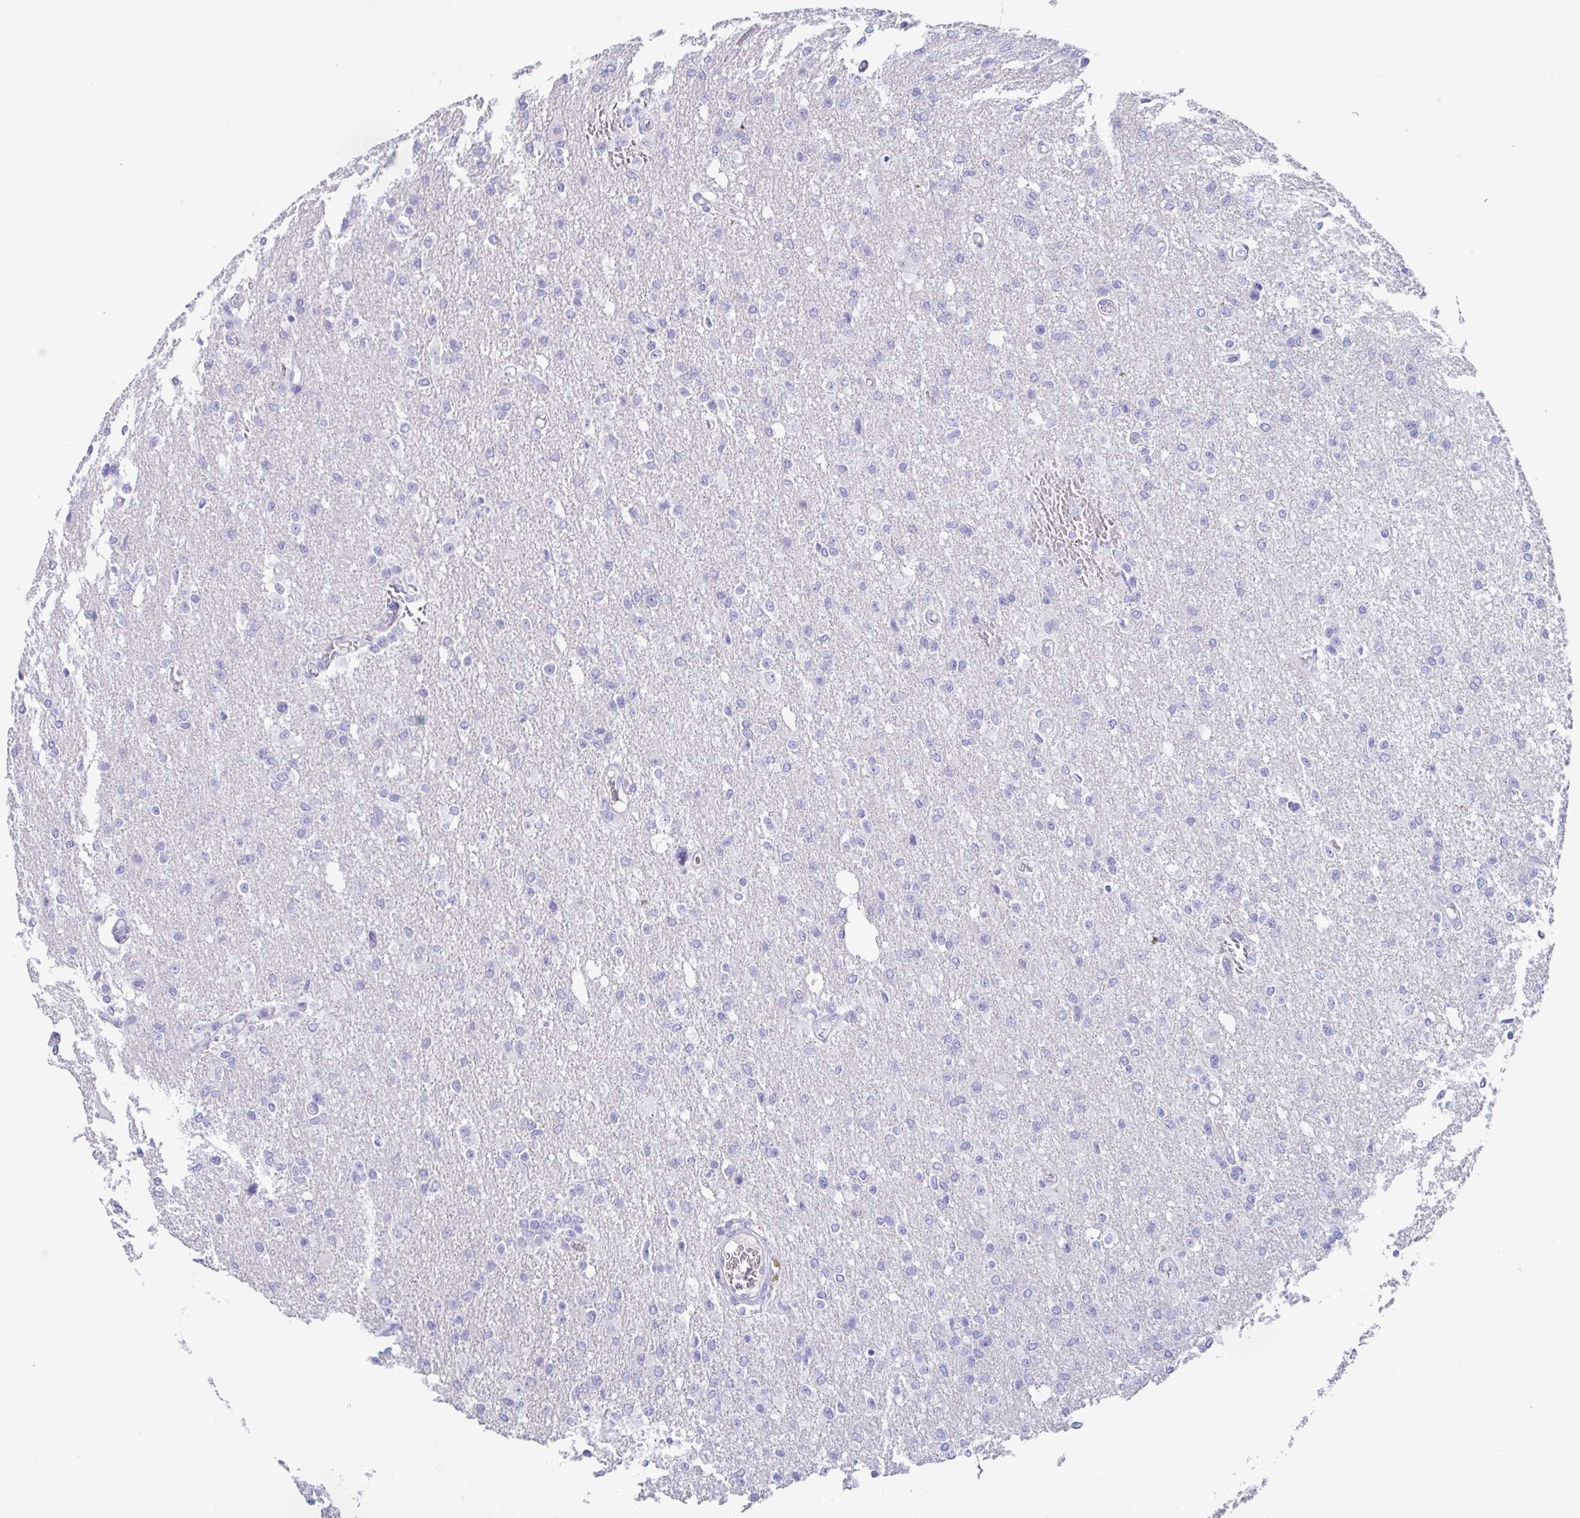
{"staining": {"intensity": "negative", "quantity": "none", "location": "none"}, "tissue": "glioma", "cell_type": "Tumor cells", "image_type": "cancer", "snomed": [{"axis": "morphology", "description": "Glioma, malignant, Low grade"}, {"axis": "topography", "description": "Brain"}], "caption": "Low-grade glioma (malignant) was stained to show a protein in brown. There is no significant expression in tumor cells.", "gene": "PLA2G1B", "patient": {"sex": "male", "age": 26}}